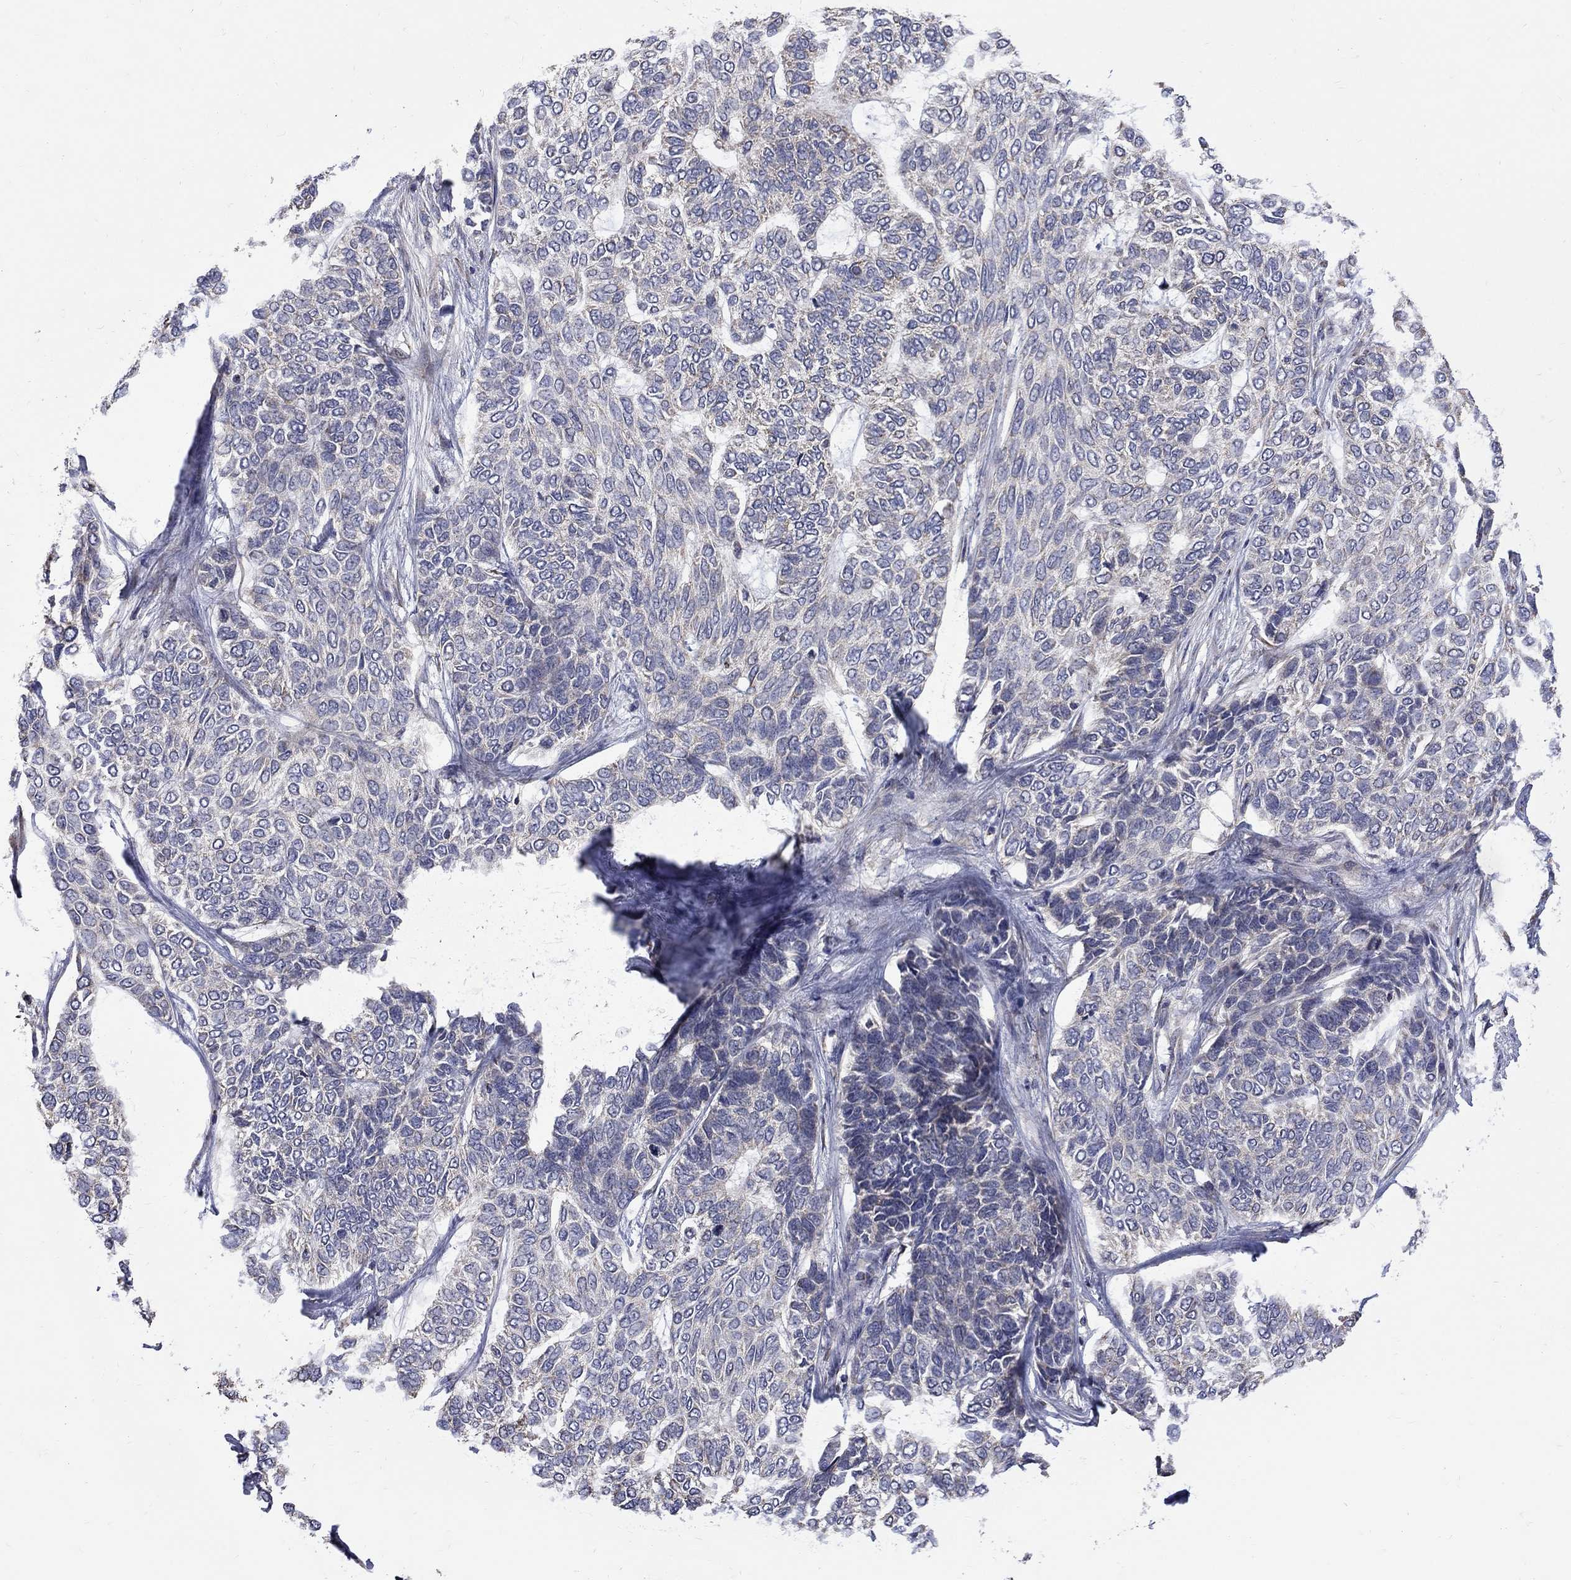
{"staining": {"intensity": "negative", "quantity": "none", "location": "none"}, "tissue": "skin cancer", "cell_type": "Tumor cells", "image_type": "cancer", "snomed": [{"axis": "morphology", "description": "Basal cell carcinoma"}, {"axis": "topography", "description": "Skin"}], "caption": "This is a photomicrograph of IHC staining of skin basal cell carcinoma, which shows no positivity in tumor cells.", "gene": "SH2B1", "patient": {"sex": "female", "age": 65}}